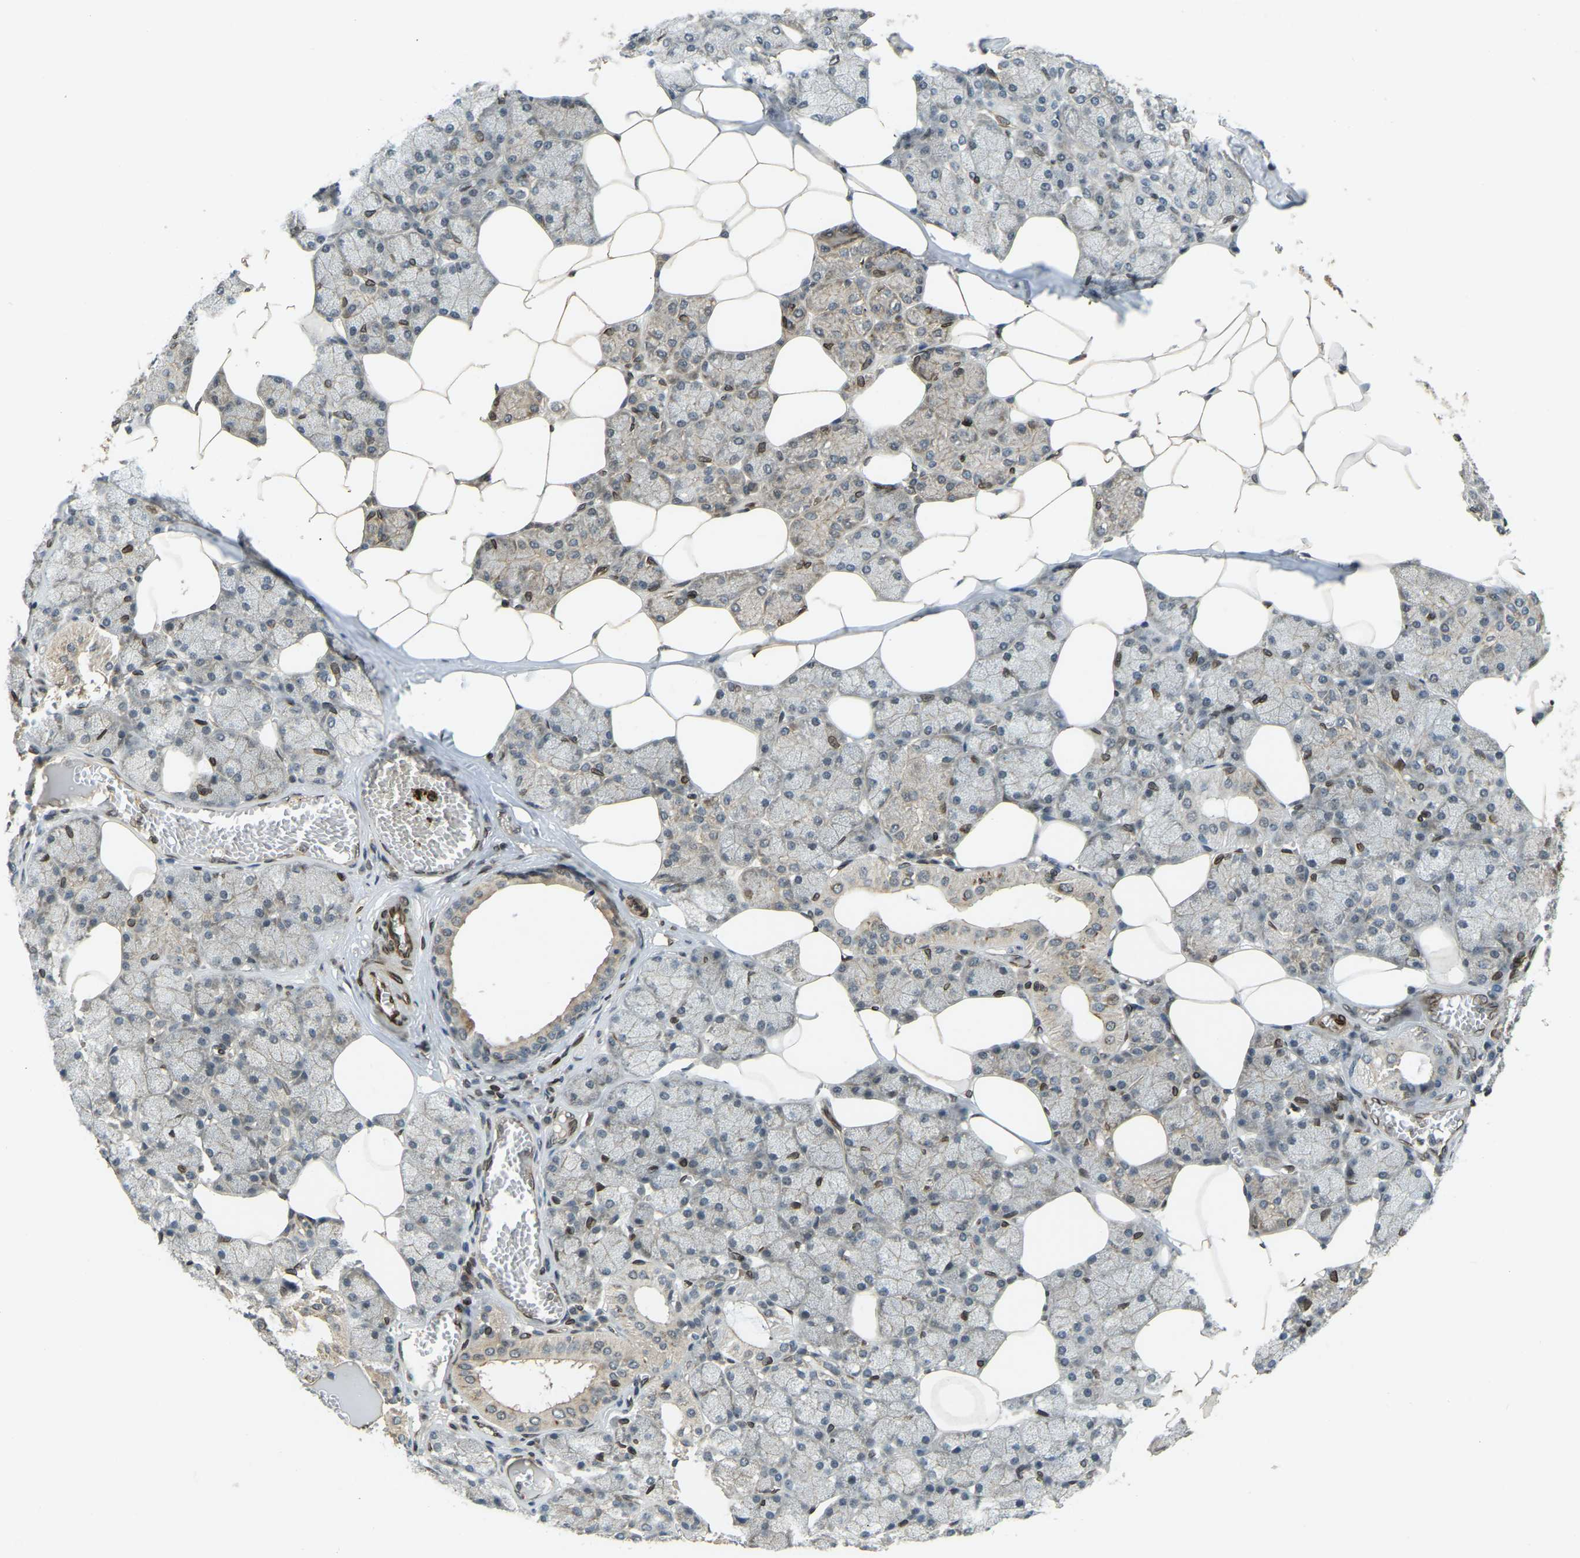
{"staining": {"intensity": "moderate", "quantity": "25%-75%", "location": "cytoplasmic/membranous"}, "tissue": "salivary gland", "cell_type": "Glandular cells", "image_type": "normal", "snomed": [{"axis": "morphology", "description": "Normal tissue, NOS"}, {"axis": "topography", "description": "Salivary gland"}], "caption": "A medium amount of moderate cytoplasmic/membranous positivity is appreciated in about 25%-75% of glandular cells in normal salivary gland.", "gene": "SYNE1", "patient": {"sex": "male", "age": 62}}